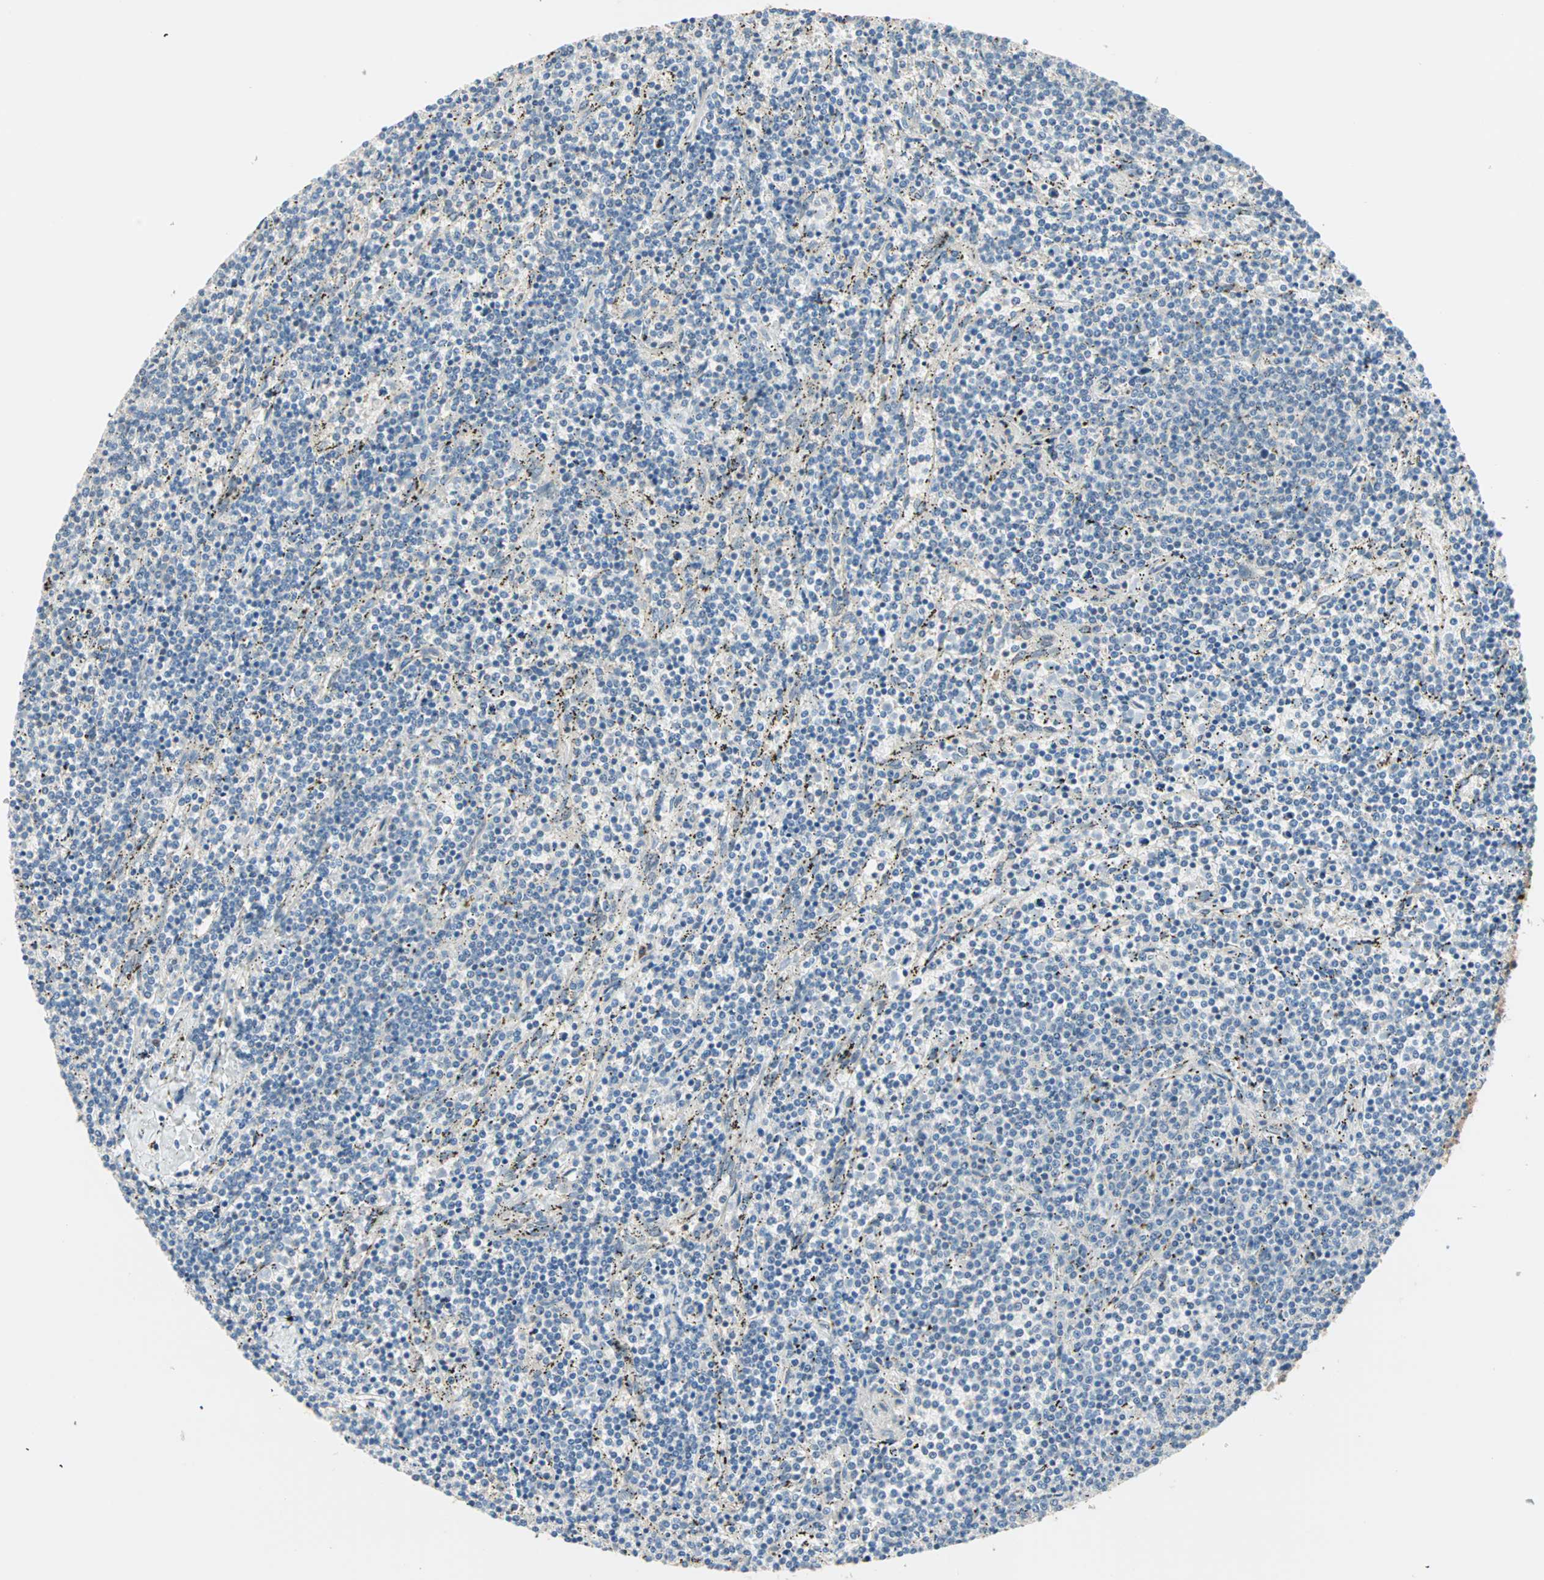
{"staining": {"intensity": "negative", "quantity": "none", "location": "none"}, "tissue": "lymphoma", "cell_type": "Tumor cells", "image_type": "cancer", "snomed": [{"axis": "morphology", "description": "Malignant lymphoma, non-Hodgkin's type, Low grade"}, {"axis": "topography", "description": "Spleen"}], "caption": "DAB immunohistochemical staining of human lymphoma reveals no significant positivity in tumor cells.", "gene": "SAR1A", "patient": {"sex": "female", "age": 50}}